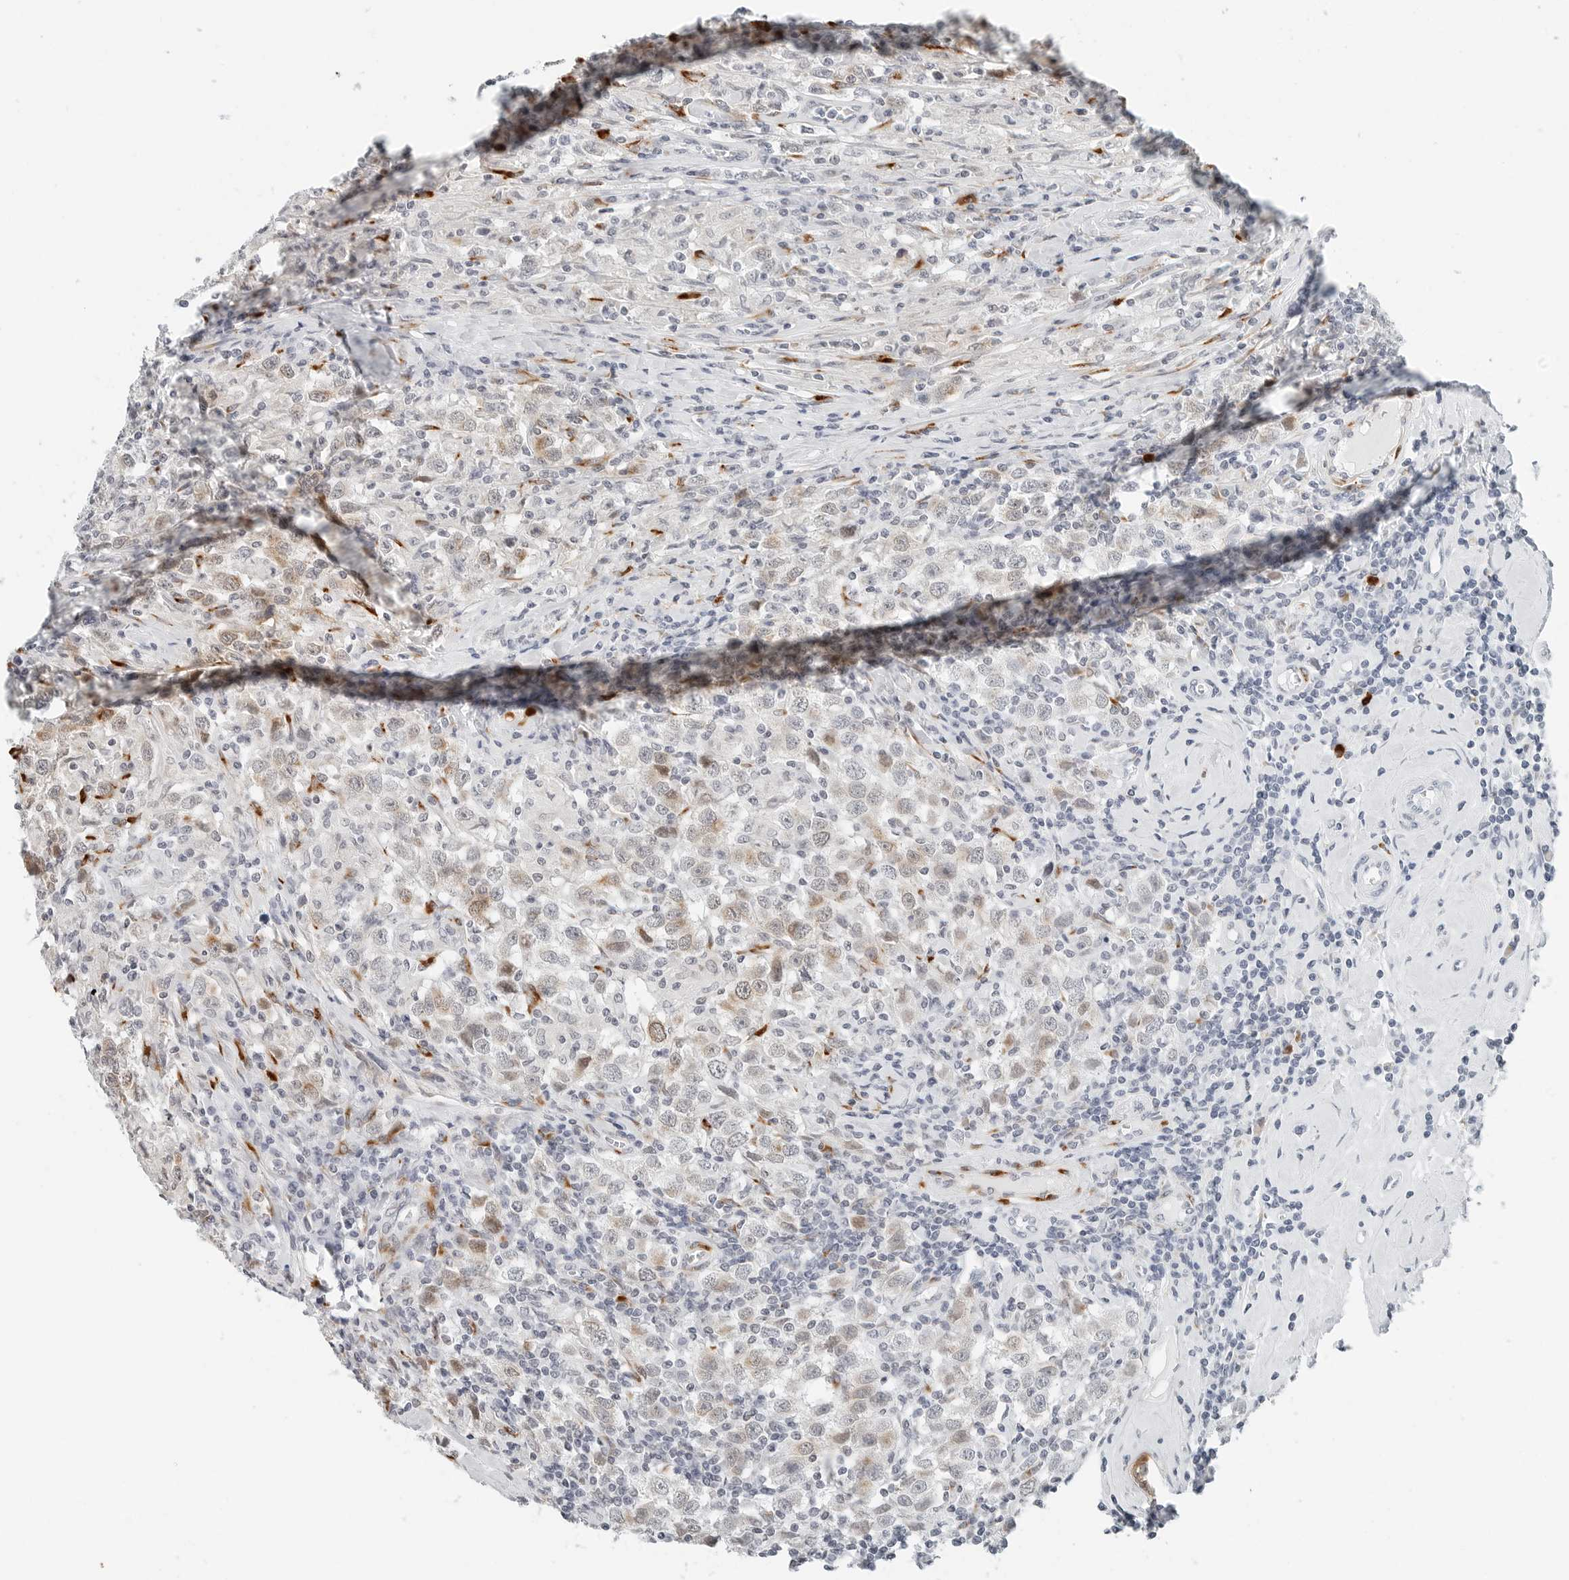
{"staining": {"intensity": "moderate", "quantity": "<25%", "location": "cytoplasmic/membranous"}, "tissue": "testis cancer", "cell_type": "Tumor cells", "image_type": "cancer", "snomed": [{"axis": "morphology", "description": "Seminoma, NOS"}, {"axis": "topography", "description": "Testis"}], "caption": "High-magnification brightfield microscopy of testis cancer (seminoma) stained with DAB (brown) and counterstained with hematoxylin (blue). tumor cells exhibit moderate cytoplasmic/membranous positivity is seen in approximately<25% of cells.", "gene": "P4HA2", "patient": {"sex": "male", "age": 41}}